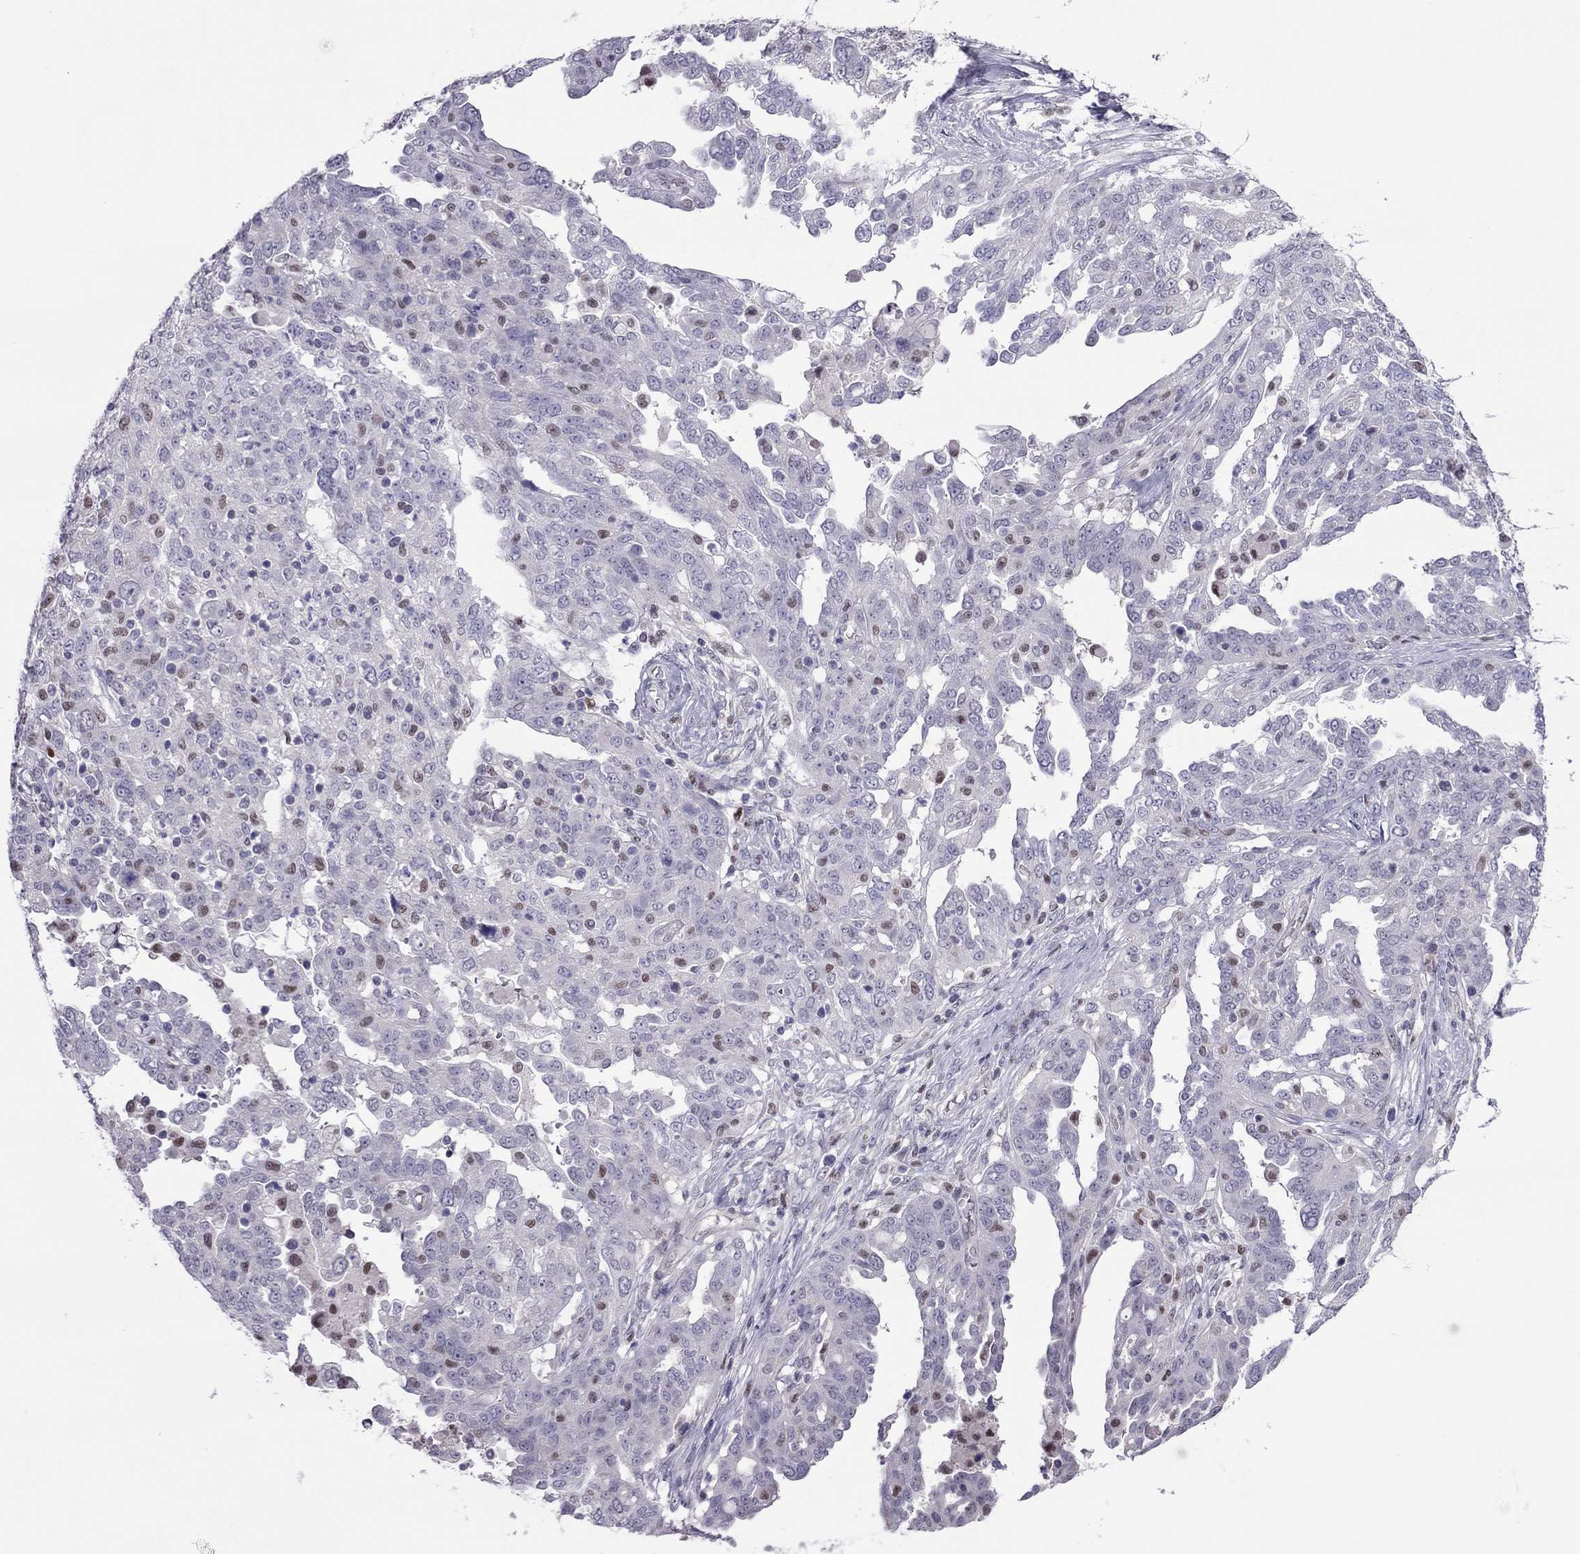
{"staining": {"intensity": "negative", "quantity": "none", "location": "none"}, "tissue": "ovarian cancer", "cell_type": "Tumor cells", "image_type": "cancer", "snomed": [{"axis": "morphology", "description": "Cystadenocarcinoma, serous, NOS"}, {"axis": "topography", "description": "Ovary"}], "caption": "Ovarian cancer was stained to show a protein in brown. There is no significant expression in tumor cells.", "gene": "SPINT3", "patient": {"sex": "female", "age": 67}}